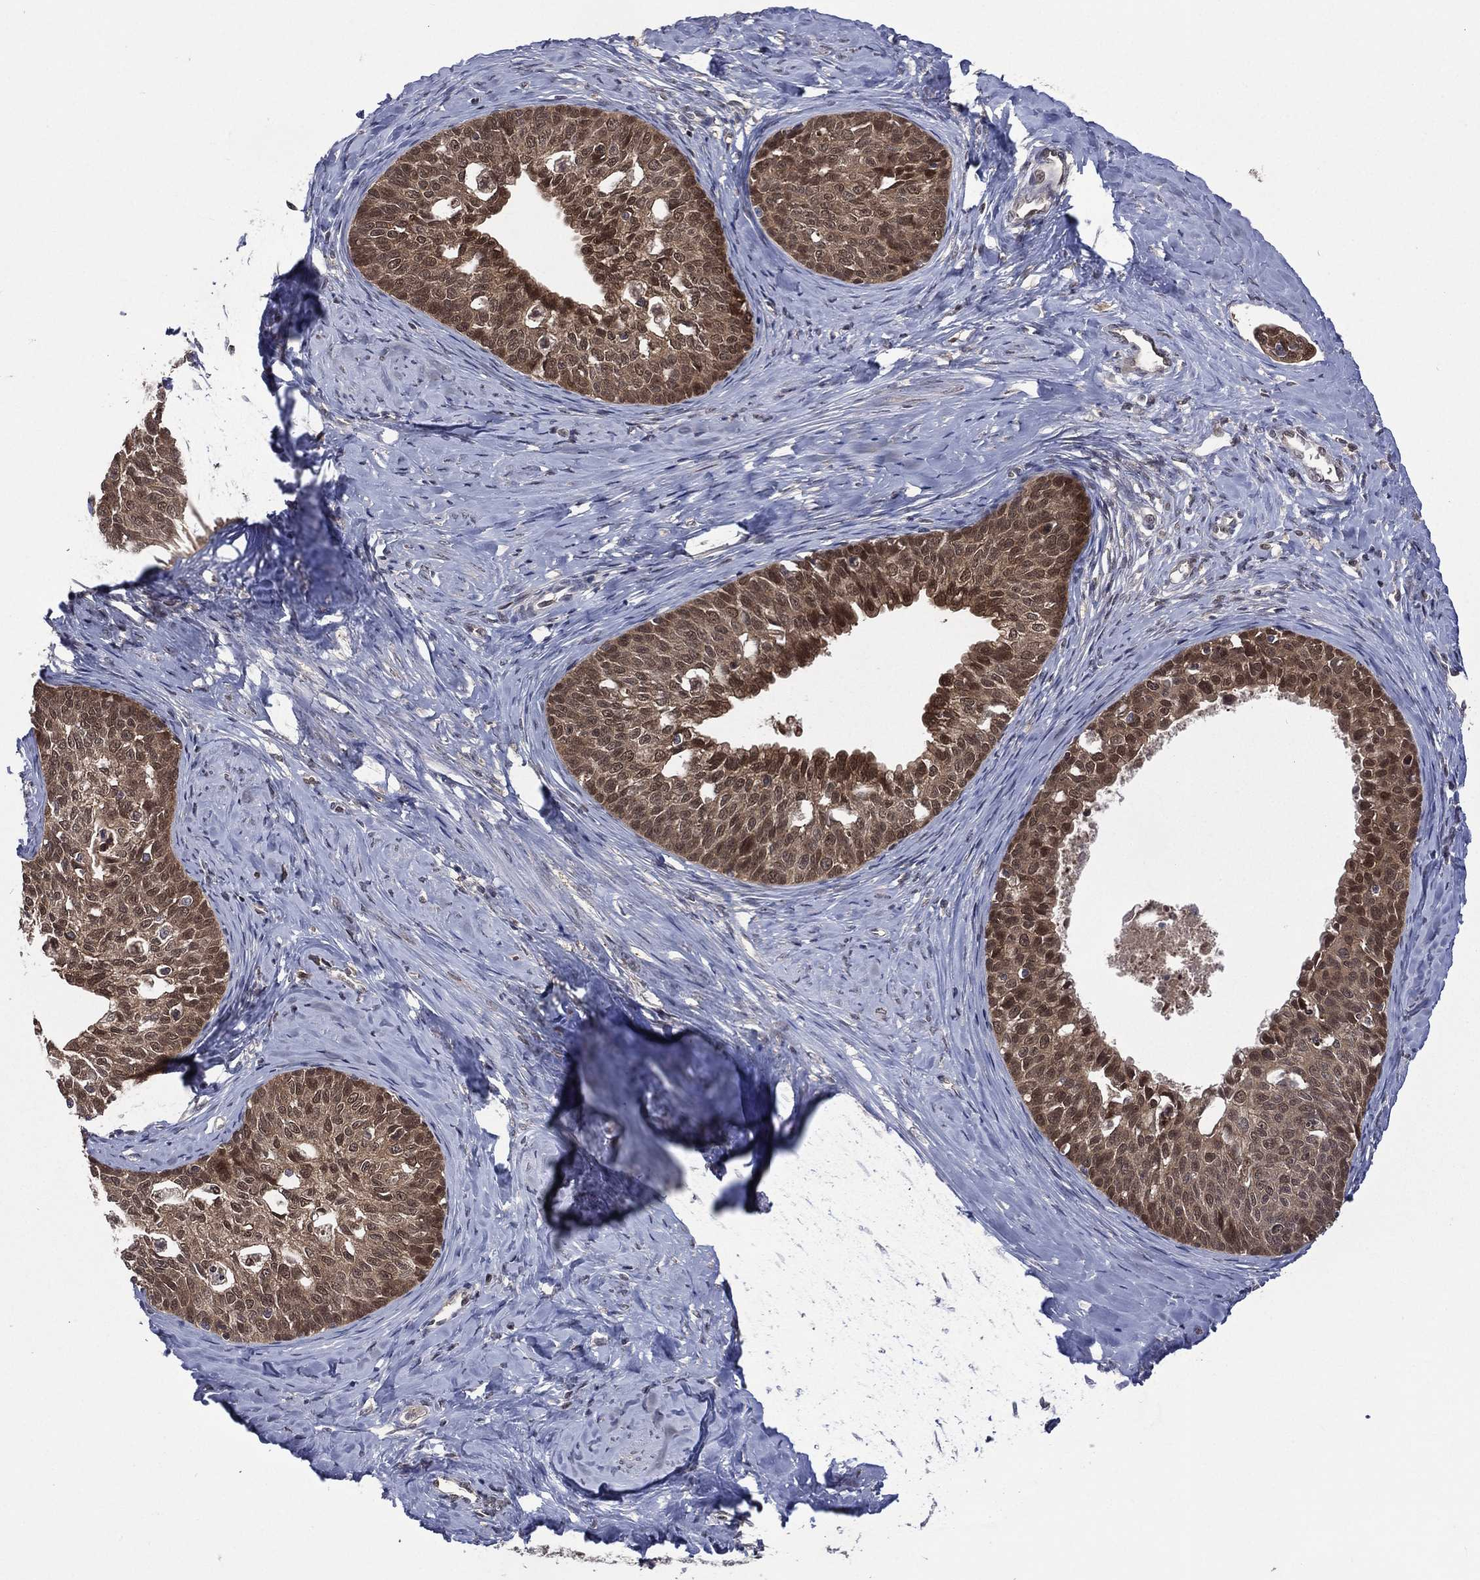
{"staining": {"intensity": "moderate", "quantity": ">75%", "location": "cytoplasmic/membranous,nuclear"}, "tissue": "cervical cancer", "cell_type": "Tumor cells", "image_type": "cancer", "snomed": [{"axis": "morphology", "description": "Squamous cell carcinoma, NOS"}, {"axis": "topography", "description": "Cervix"}], "caption": "Immunohistochemical staining of human cervical squamous cell carcinoma displays medium levels of moderate cytoplasmic/membranous and nuclear expression in about >75% of tumor cells.", "gene": "MTAP", "patient": {"sex": "female", "age": 51}}